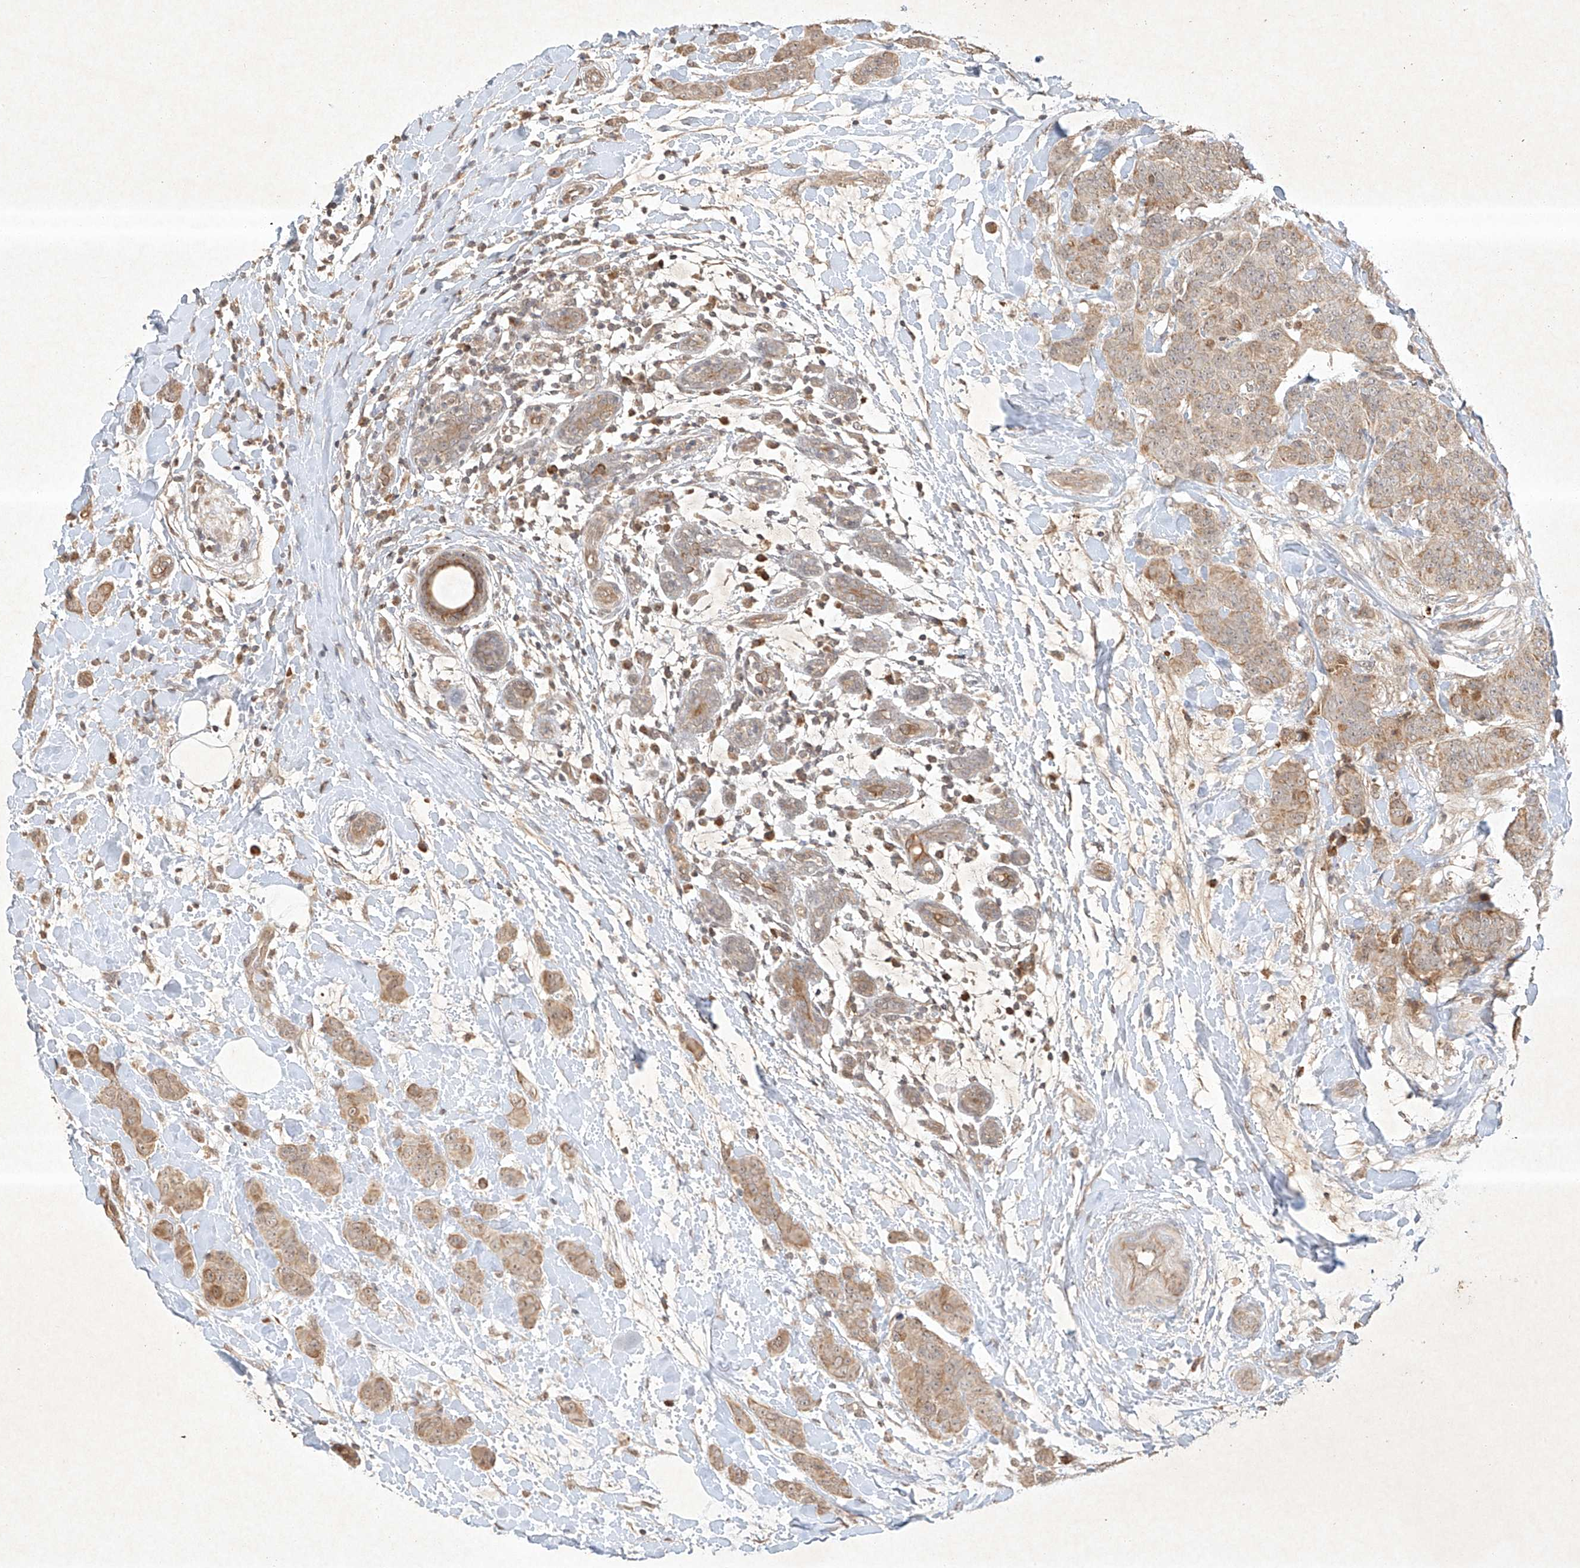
{"staining": {"intensity": "weak", "quantity": ">75%", "location": "cytoplasmic/membranous"}, "tissue": "breast cancer", "cell_type": "Tumor cells", "image_type": "cancer", "snomed": [{"axis": "morphology", "description": "Normal tissue, NOS"}, {"axis": "morphology", "description": "Duct carcinoma"}, {"axis": "topography", "description": "Breast"}], "caption": "IHC micrograph of neoplastic tissue: human invasive ductal carcinoma (breast) stained using immunohistochemistry displays low levels of weak protein expression localized specifically in the cytoplasmic/membranous of tumor cells, appearing as a cytoplasmic/membranous brown color.", "gene": "BTRC", "patient": {"sex": "female", "age": 40}}